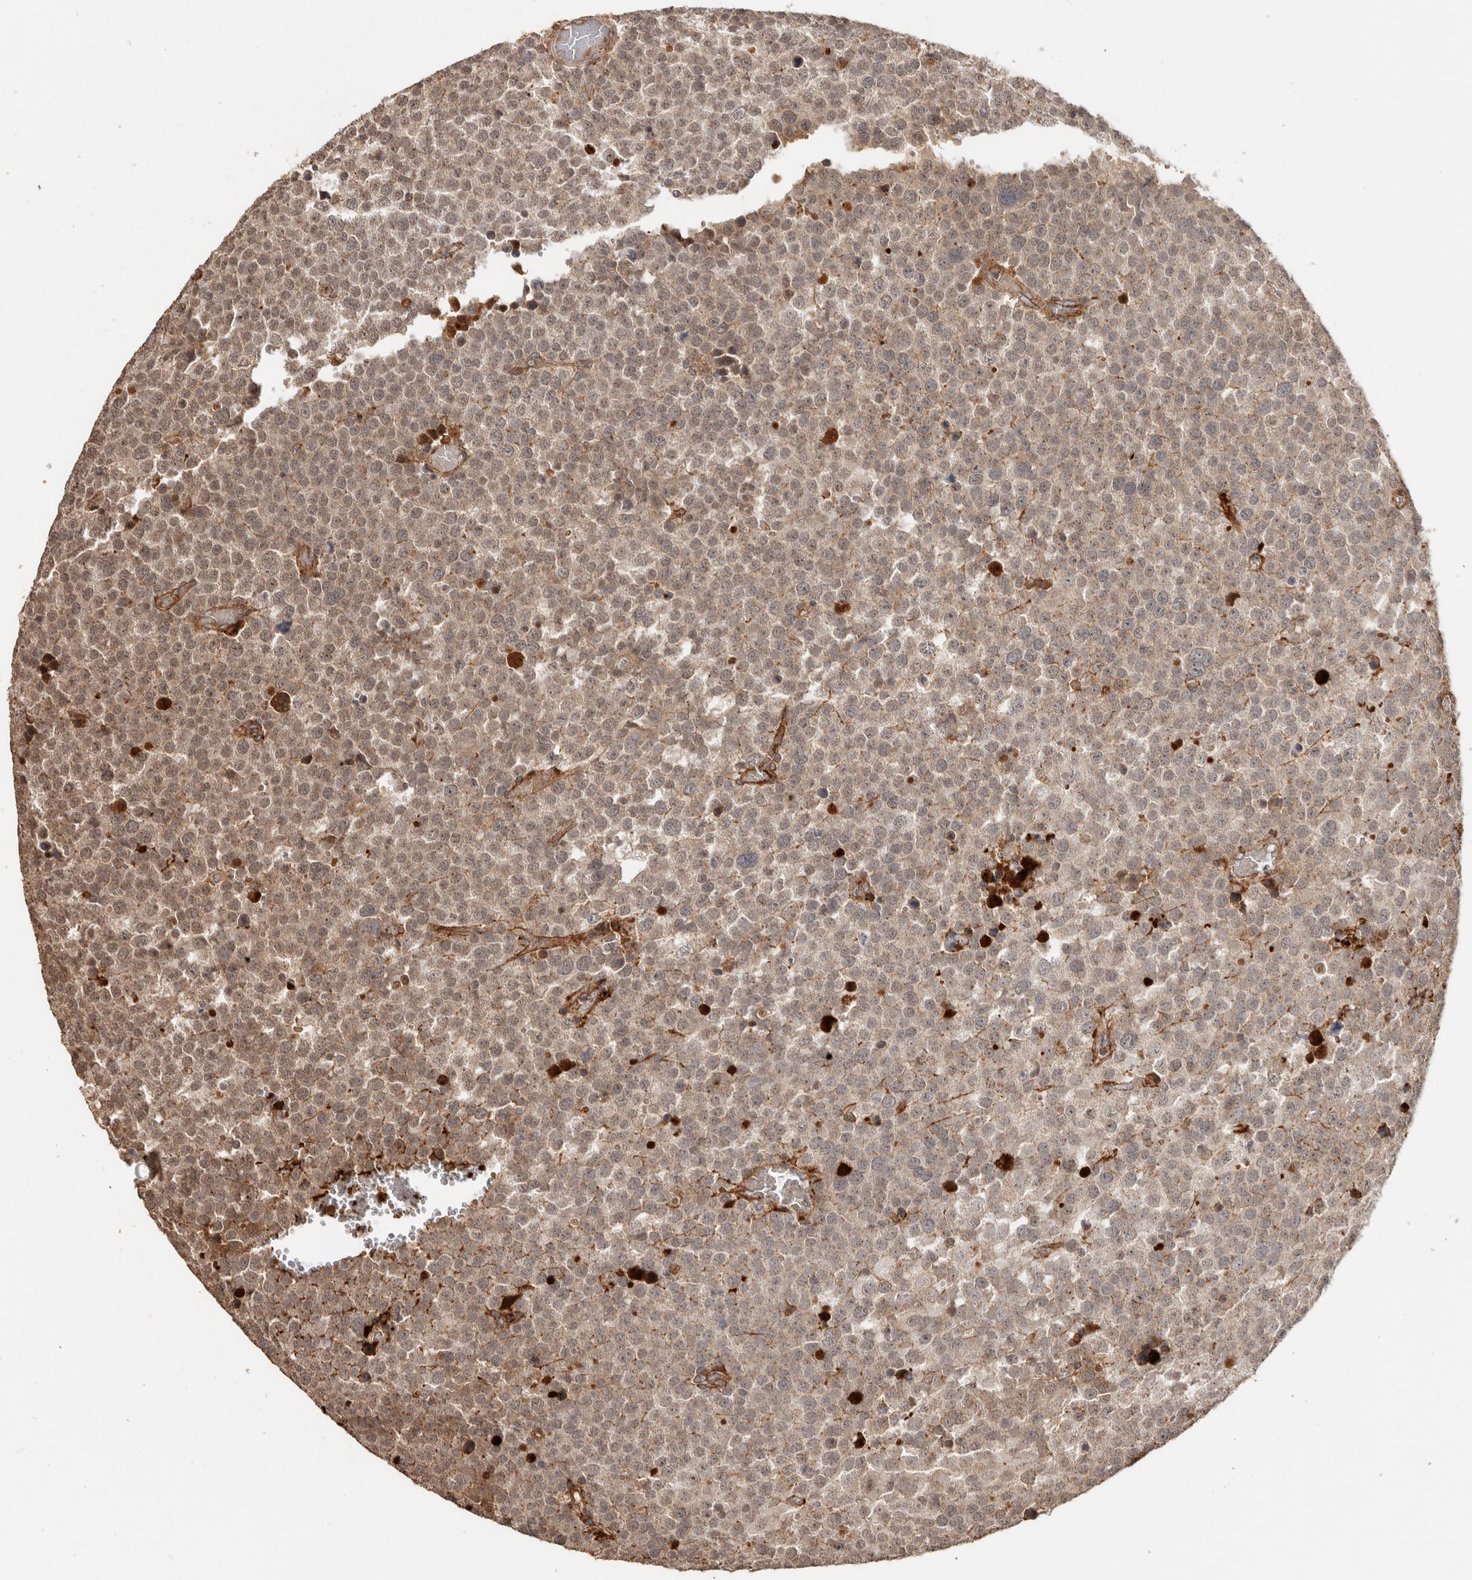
{"staining": {"intensity": "weak", "quantity": ">75%", "location": "cytoplasmic/membranous,nuclear"}, "tissue": "testis cancer", "cell_type": "Tumor cells", "image_type": "cancer", "snomed": [{"axis": "morphology", "description": "Seminoma, NOS"}, {"axis": "topography", "description": "Testis"}], "caption": "Weak cytoplasmic/membranous and nuclear positivity is seen in about >75% of tumor cells in testis cancer (seminoma).", "gene": "FAM3A", "patient": {"sex": "male", "age": 71}}